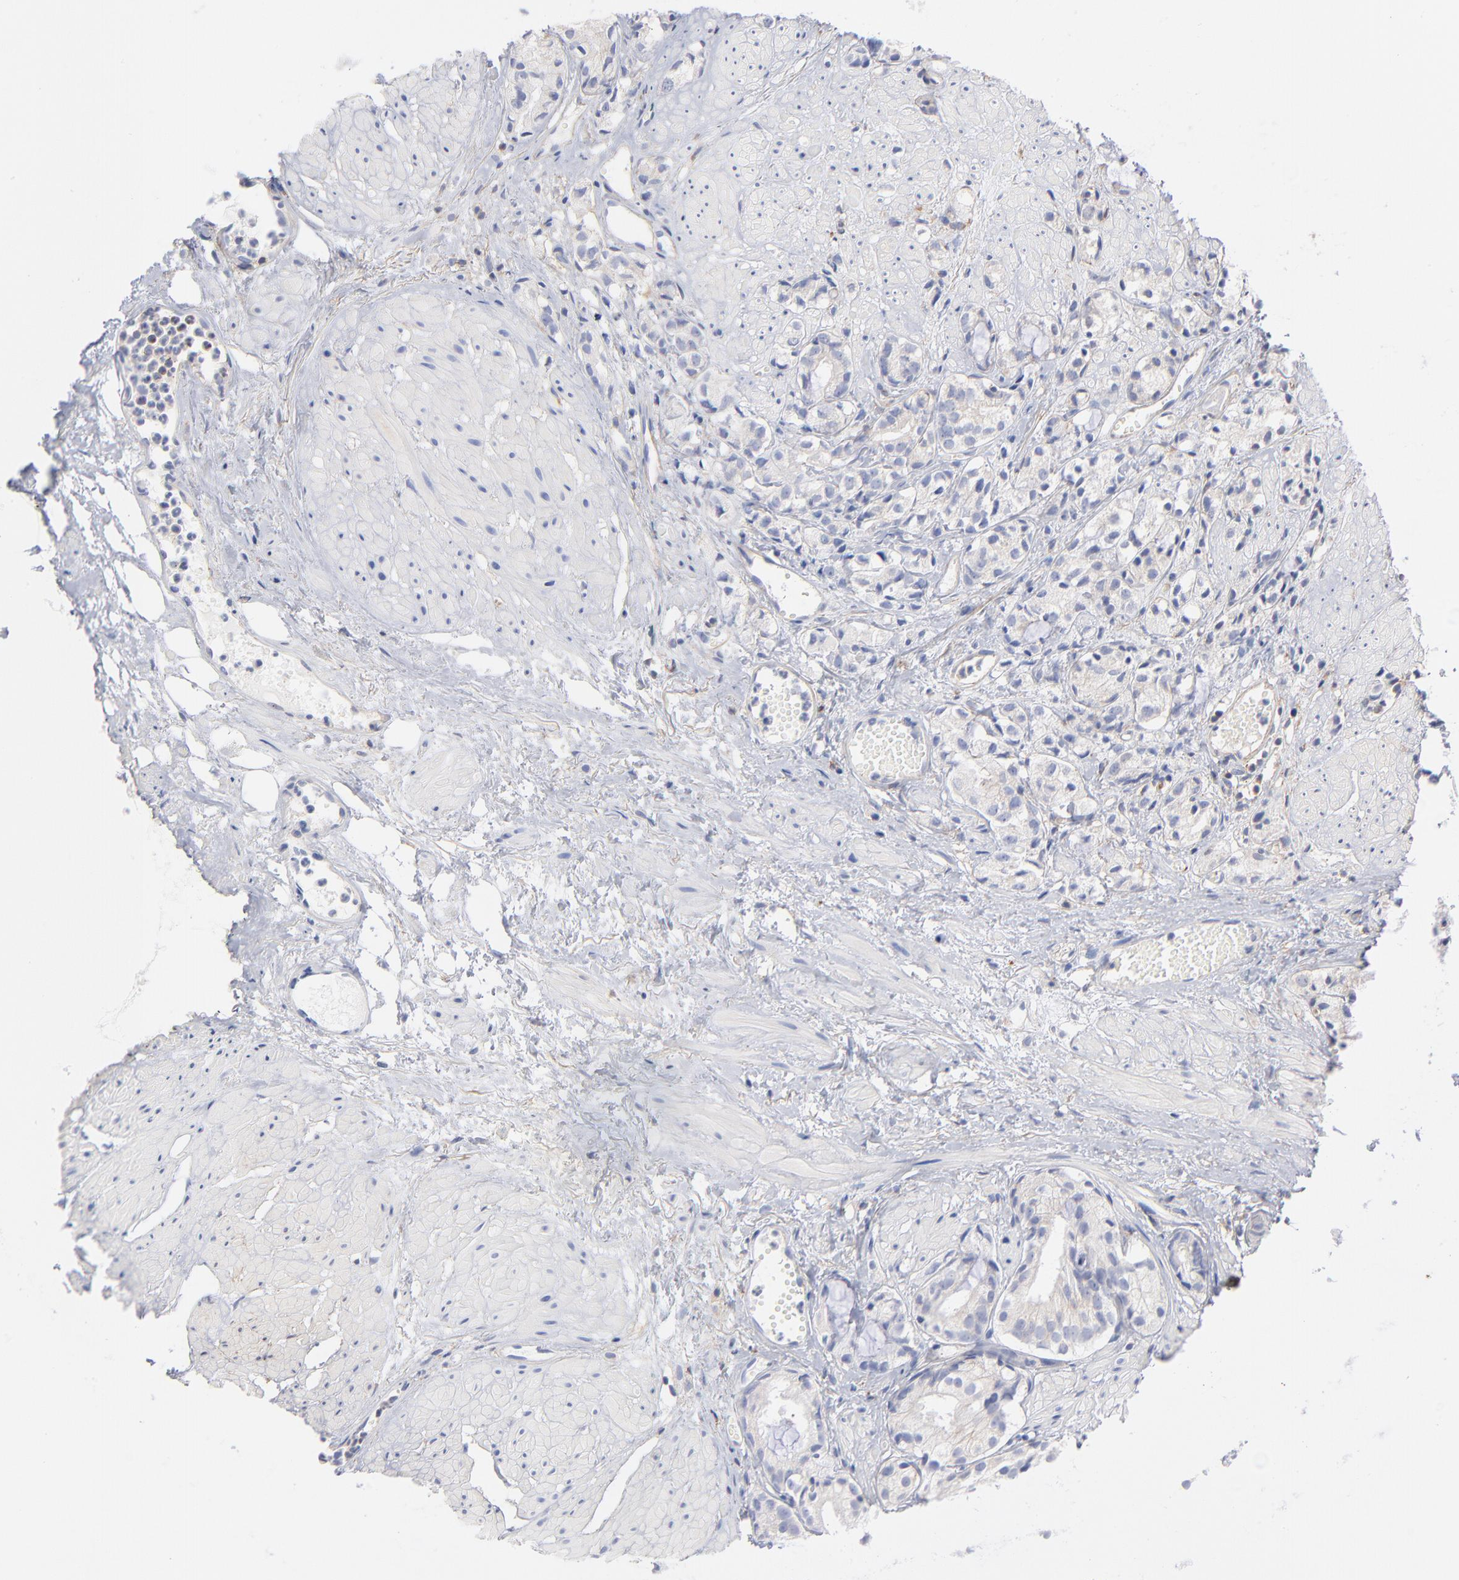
{"staining": {"intensity": "negative", "quantity": "none", "location": "none"}, "tissue": "prostate cancer", "cell_type": "Tumor cells", "image_type": "cancer", "snomed": [{"axis": "morphology", "description": "Adenocarcinoma, High grade"}, {"axis": "topography", "description": "Prostate"}], "caption": "This is an immunohistochemistry (IHC) photomicrograph of human prostate cancer (adenocarcinoma (high-grade)). There is no staining in tumor cells.", "gene": "SEPTIN6", "patient": {"sex": "male", "age": 85}}